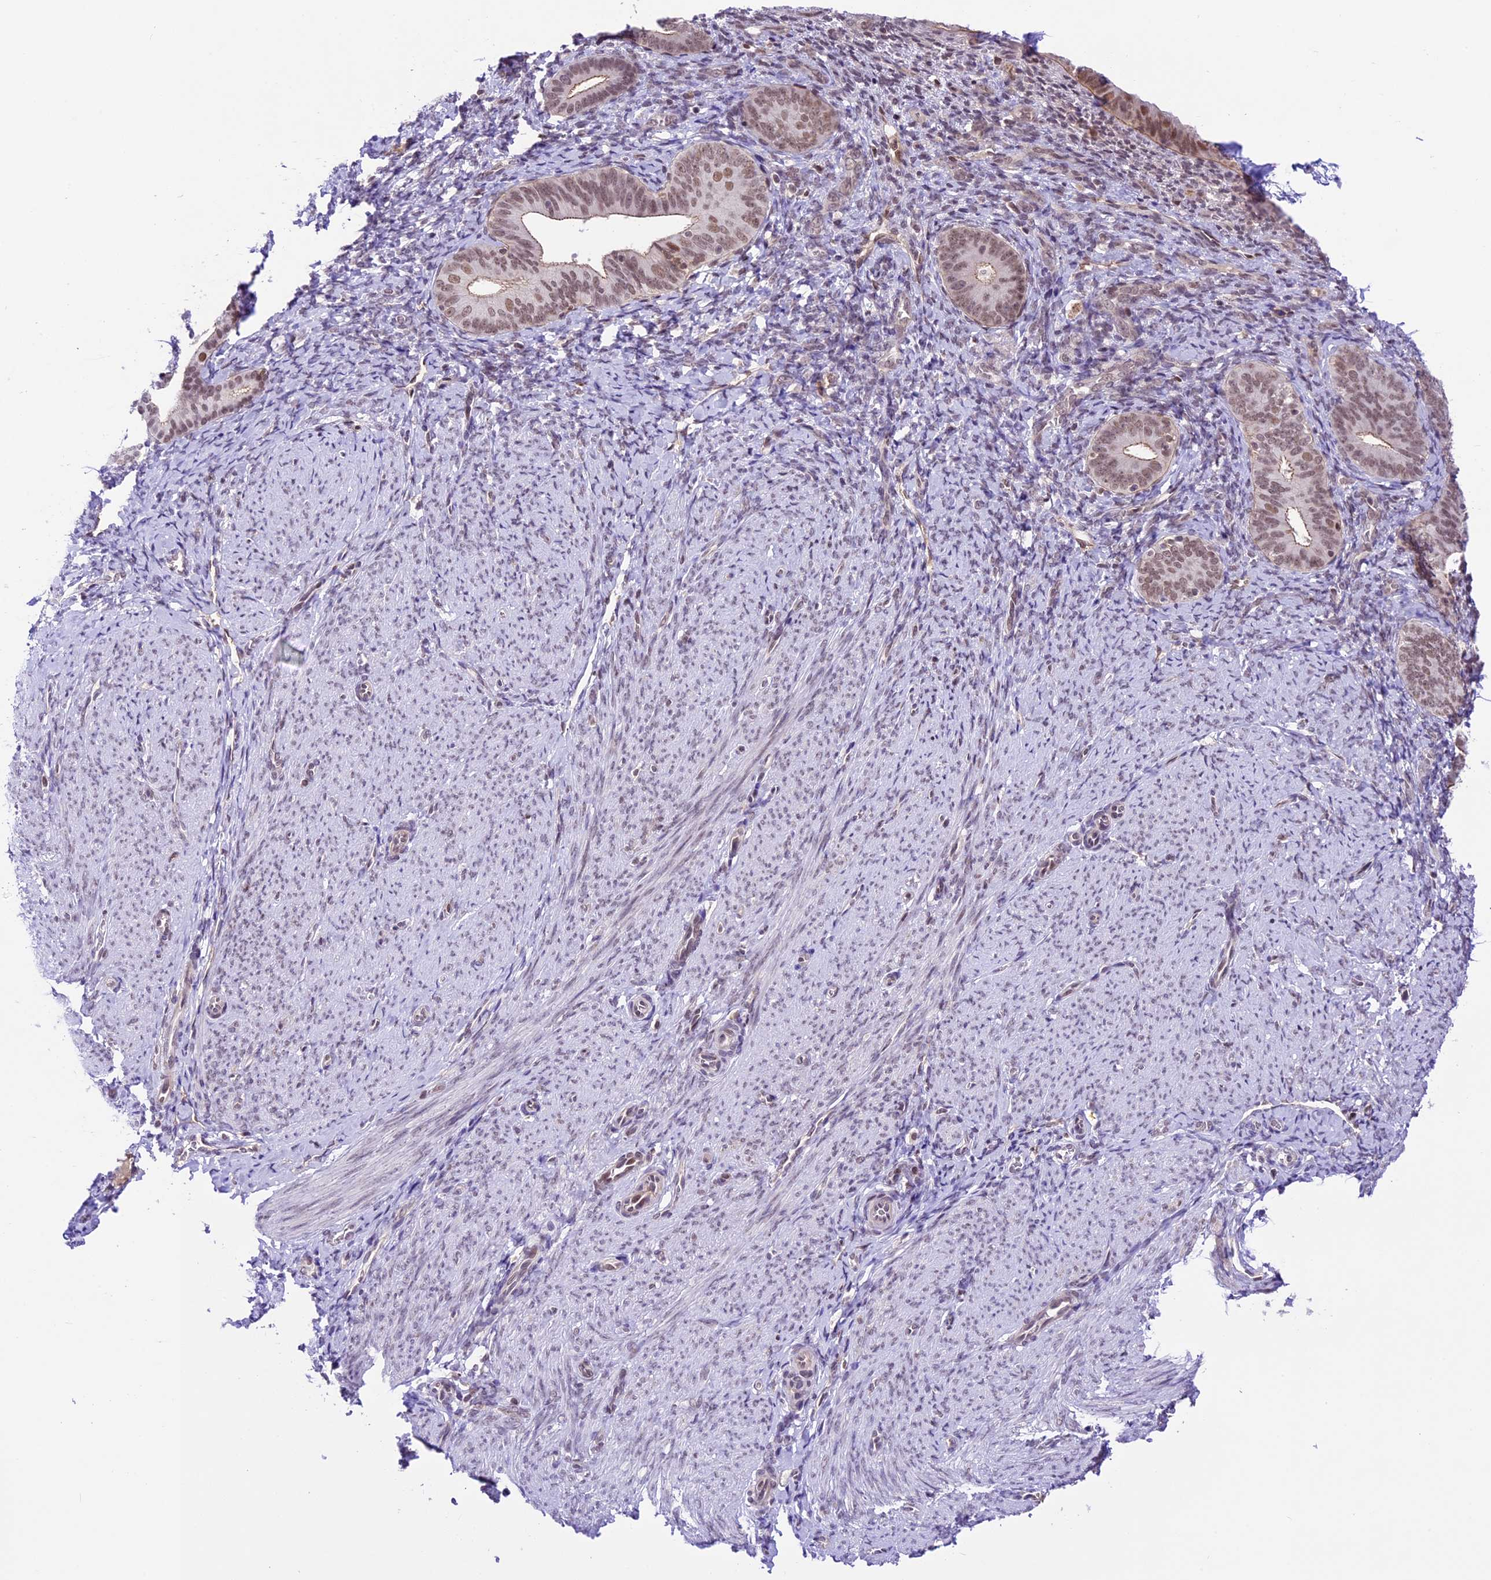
{"staining": {"intensity": "weak", "quantity": "<25%", "location": "nuclear"}, "tissue": "endometrium", "cell_type": "Cells in endometrial stroma", "image_type": "normal", "snomed": [{"axis": "morphology", "description": "Normal tissue, NOS"}, {"axis": "topography", "description": "Endometrium"}], "caption": "The immunohistochemistry (IHC) histopathology image has no significant staining in cells in endometrial stroma of endometrium.", "gene": "SHKBP1", "patient": {"sex": "female", "age": 65}}